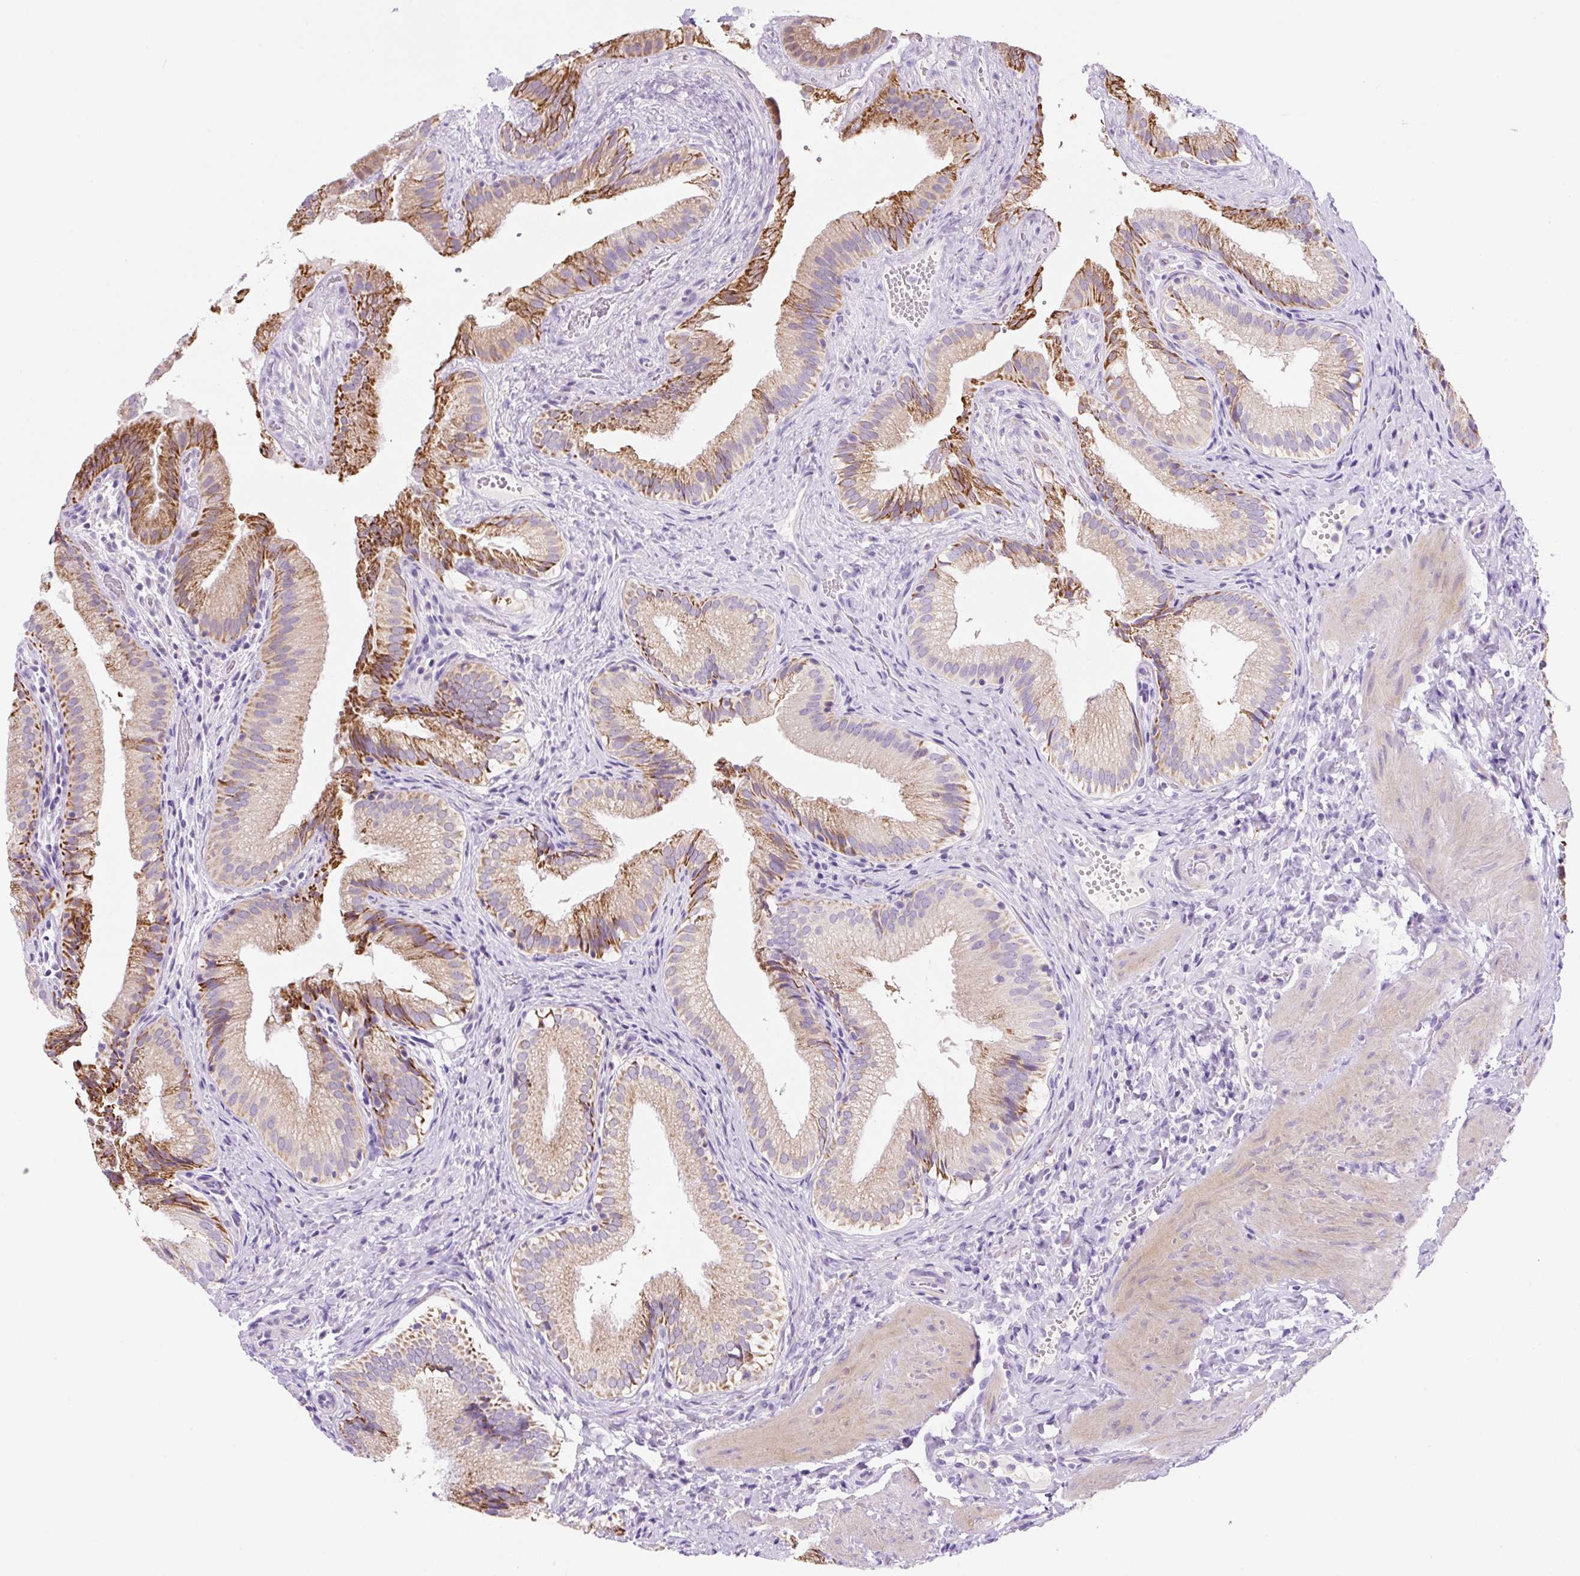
{"staining": {"intensity": "moderate", "quantity": "25%-75%", "location": "cytoplasmic/membranous"}, "tissue": "gallbladder", "cell_type": "Glandular cells", "image_type": "normal", "snomed": [{"axis": "morphology", "description": "Normal tissue, NOS"}, {"axis": "topography", "description": "Gallbladder"}], "caption": "Gallbladder was stained to show a protein in brown. There is medium levels of moderate cytoplasmic/membranous staining in about 25%-75% of glandular cells. (IHC, brightfield microscopy, high magnification).", "gene": "NDST3", "patient": {"sex": "female", "age": 30}}